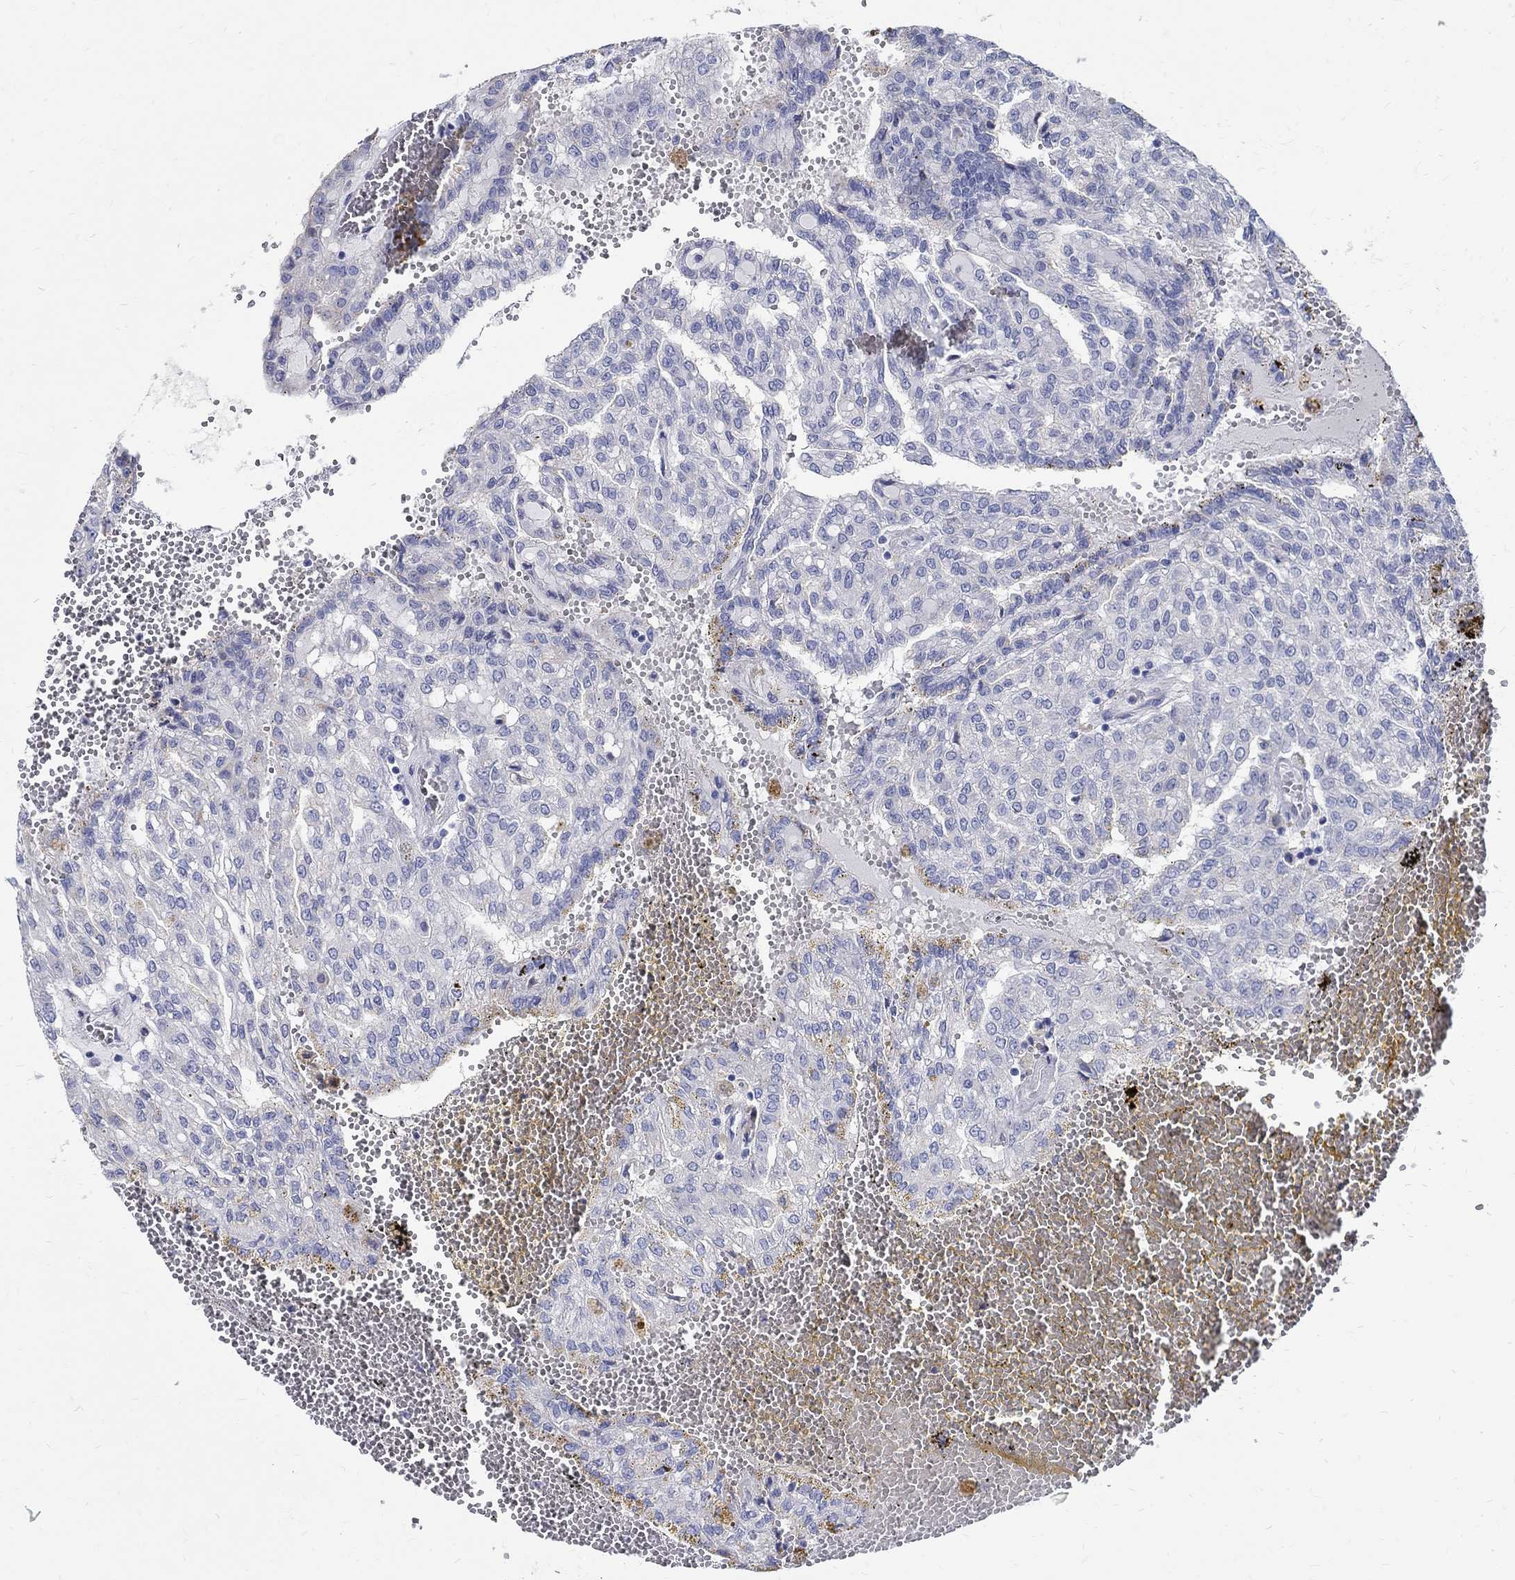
{"staining": {"intensity": "negative", "quantity": "none", "location": "none"}, "tissue": "renal cancer", "cell_type": "Tumor cells", "image_type": "cancer", "snomed": [{"axis": "morphology", "description": "Adenocarcinoma, NOS"}, {"axis": "topography", "description": "Kidney"}], "caption": "Human adenocarcinoma (renal) stained for a protein using immunohistochemistry (IHC) reveals no positivity in tumor cells.", "gene": "SOX2", "patient": {"sex": "male", "age": 63}}